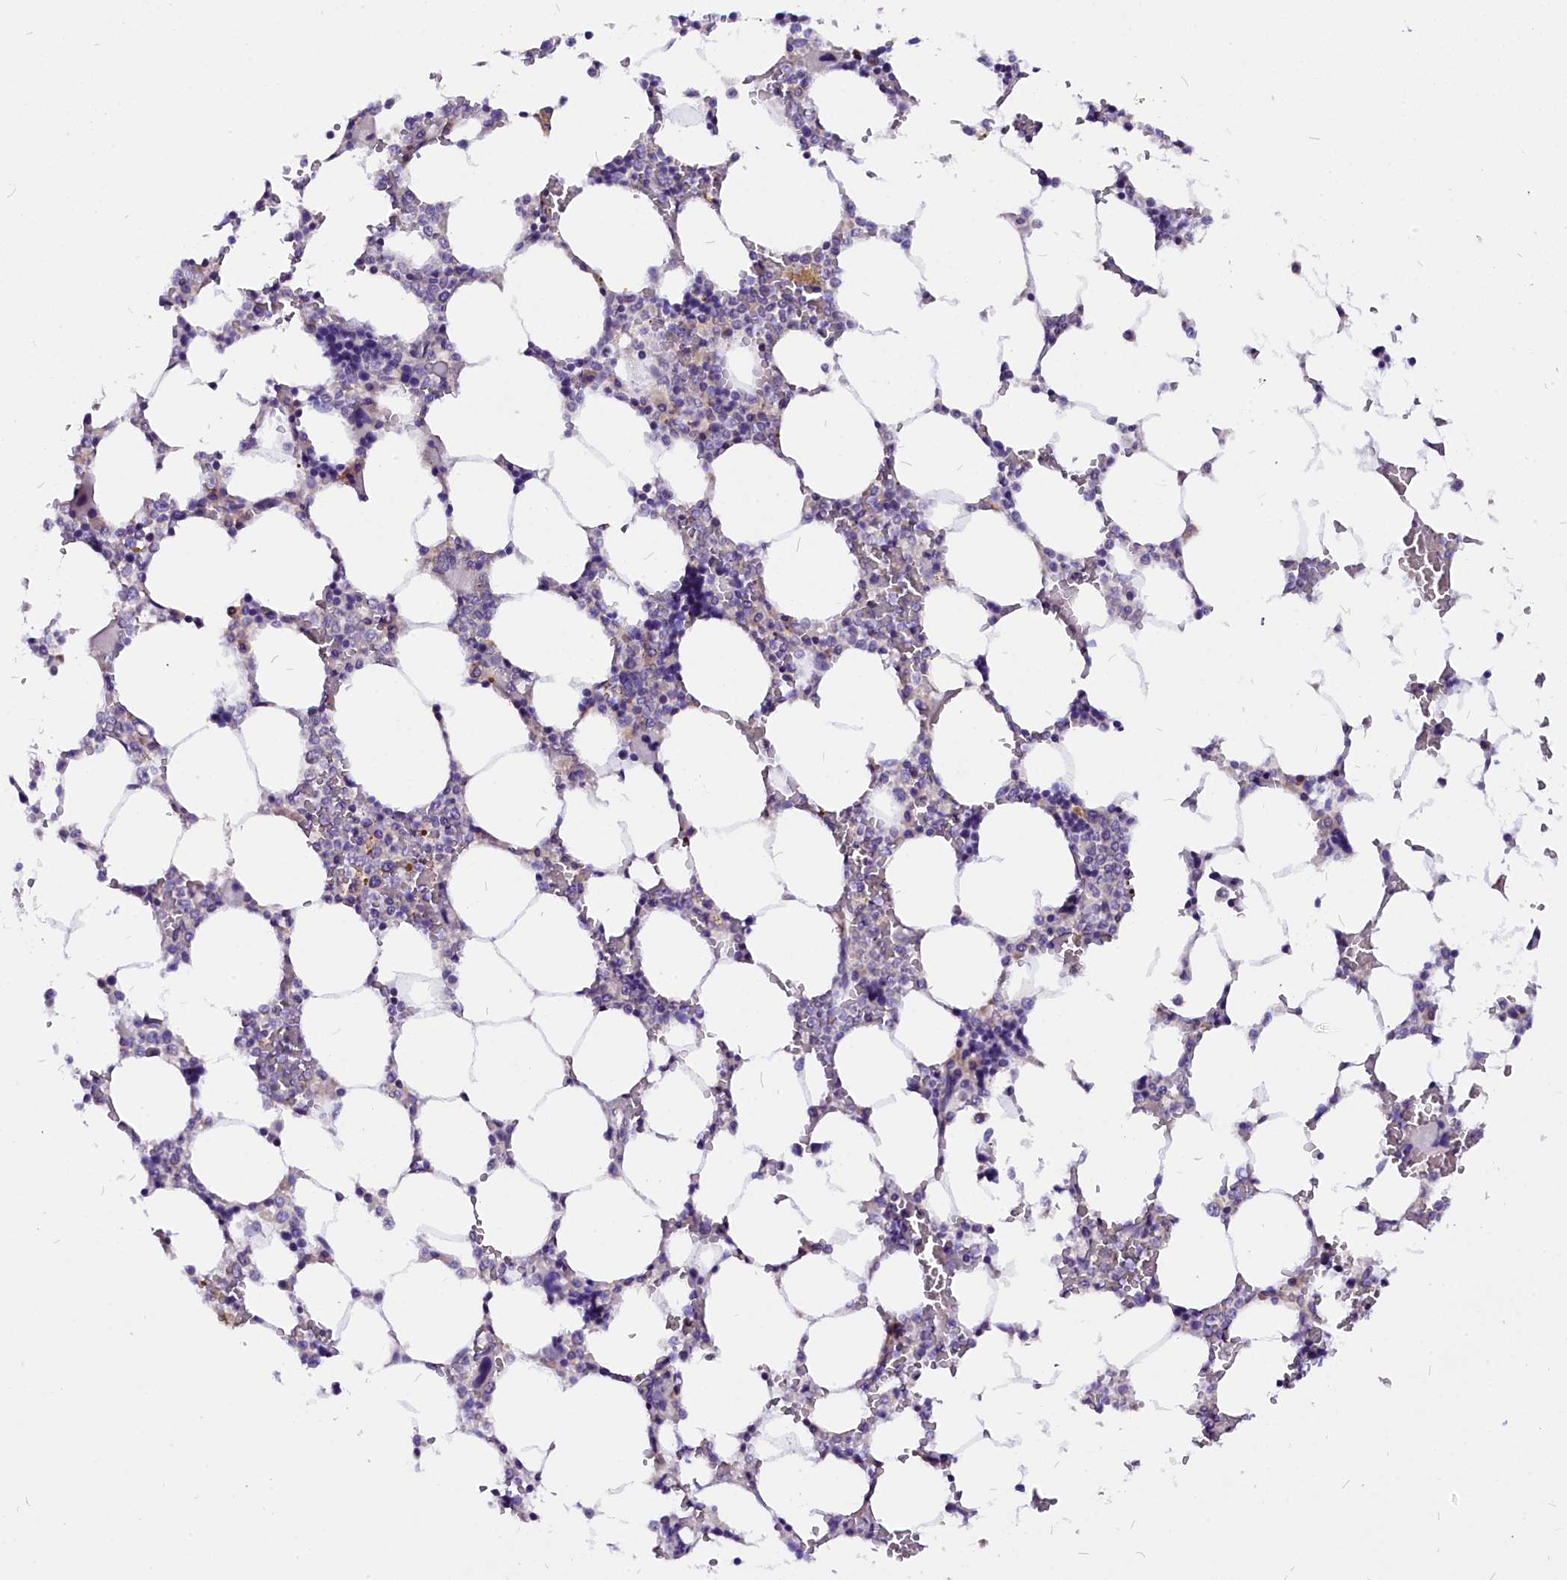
{"staining": {"intensity": "weak", "quantity": "<25%", "location": "cytoplasmic/membranous"}, "tissue": "bone marrow", "cell_type": "Hematopoietic cells", "image_type": "normal", "snomed": [{"axis": "morphology", "description": "Normal tissue, NOS"}, {"axis": "topography", "description": "Bone marrow"}], "caption": "The immunohistochemistry (IHC) photomicrograph has no significant expression in hematopoietic cells of bone marrow.", "gene": "CEP170", "patient": {"sex": "male", "age": 64}}